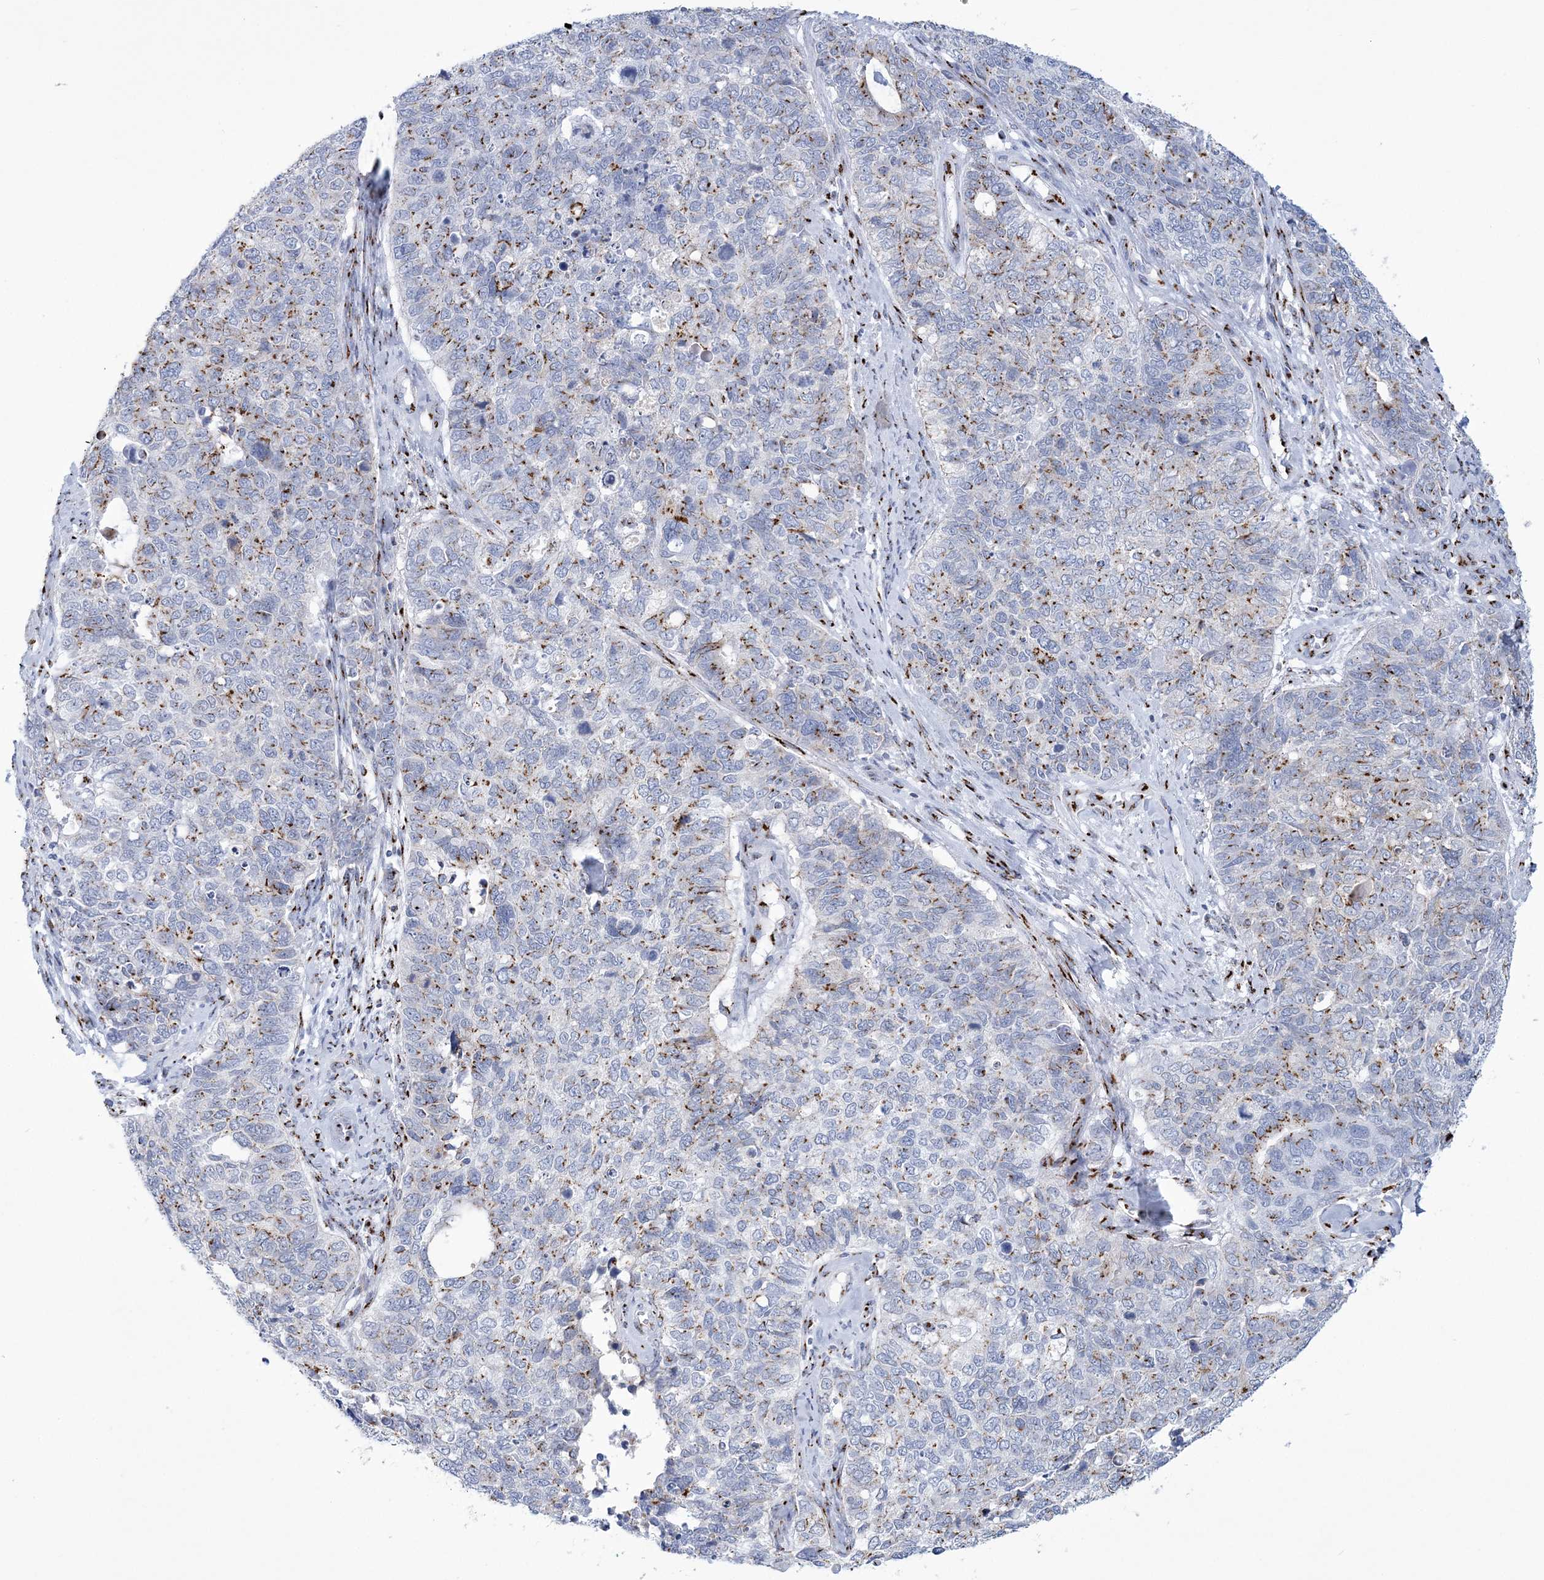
{"staining": {"intensity": "moderate", "quantity": "<25%", "location": "cytoplasmic/membranous"}, "tissue": "cervical cancer", "cell_type": "Tumor cells", "image_type": "cancer", "snomed": [{"axis": "morphology", "description": "Squamous cell carcinoma, NOS"}, {"axis": "topography", "description": "Cervix"}], "caption": "The photomicrograph reveals a brown stain indicating the presence of a protein in the cytoplasmic/membranous of tumor cells in cervical squamous cell carcinoma.", "gene": "SLX9", "patient": {"sex": "female", "age": 63}}